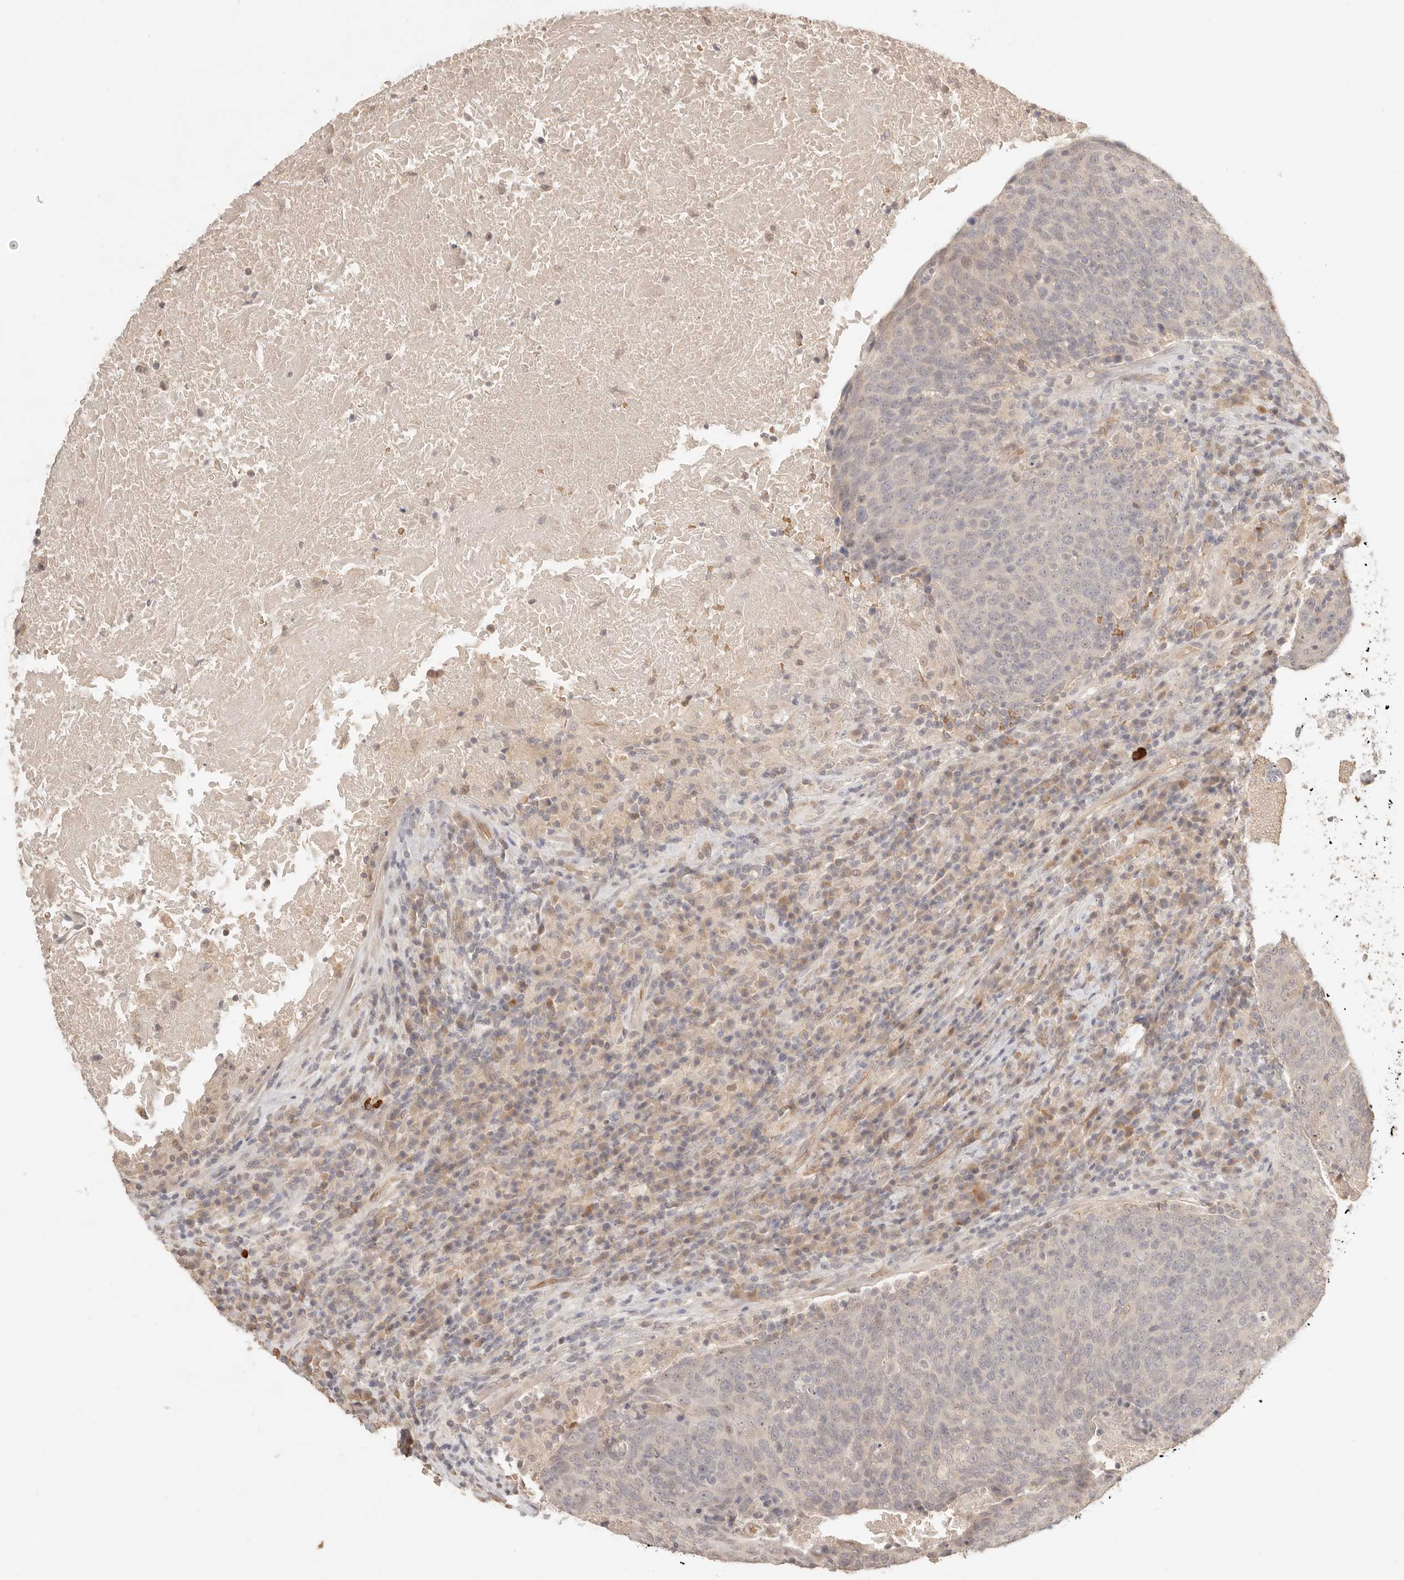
{"staining": {"intensity": "negative", "quantity": "none", "location": "none"}, "tissue": "head and neck cancer", "cell_type": "Tumor cells", "image_type": "cancer", "snomed": [{"axis": "morphology", "description": "Squamous cell carcinoma, NOS"}, {"axis": "morphology", "description": "Squamous cell carcinoma, metastatic, NOS"}, {"axis": "topography", "description": "Lymph node"}, {"axis": "topography", "description": "Head-Neck"}], "caption": "Immunohistochemistry (IHC) image of neoplastic tissue: human head and neck squamous cell carcinoma stained with DAB reveals no significant protein expression in tumor cells.", "gene": "MEP1A", "patient": {"sex": "male", "age": 62}}